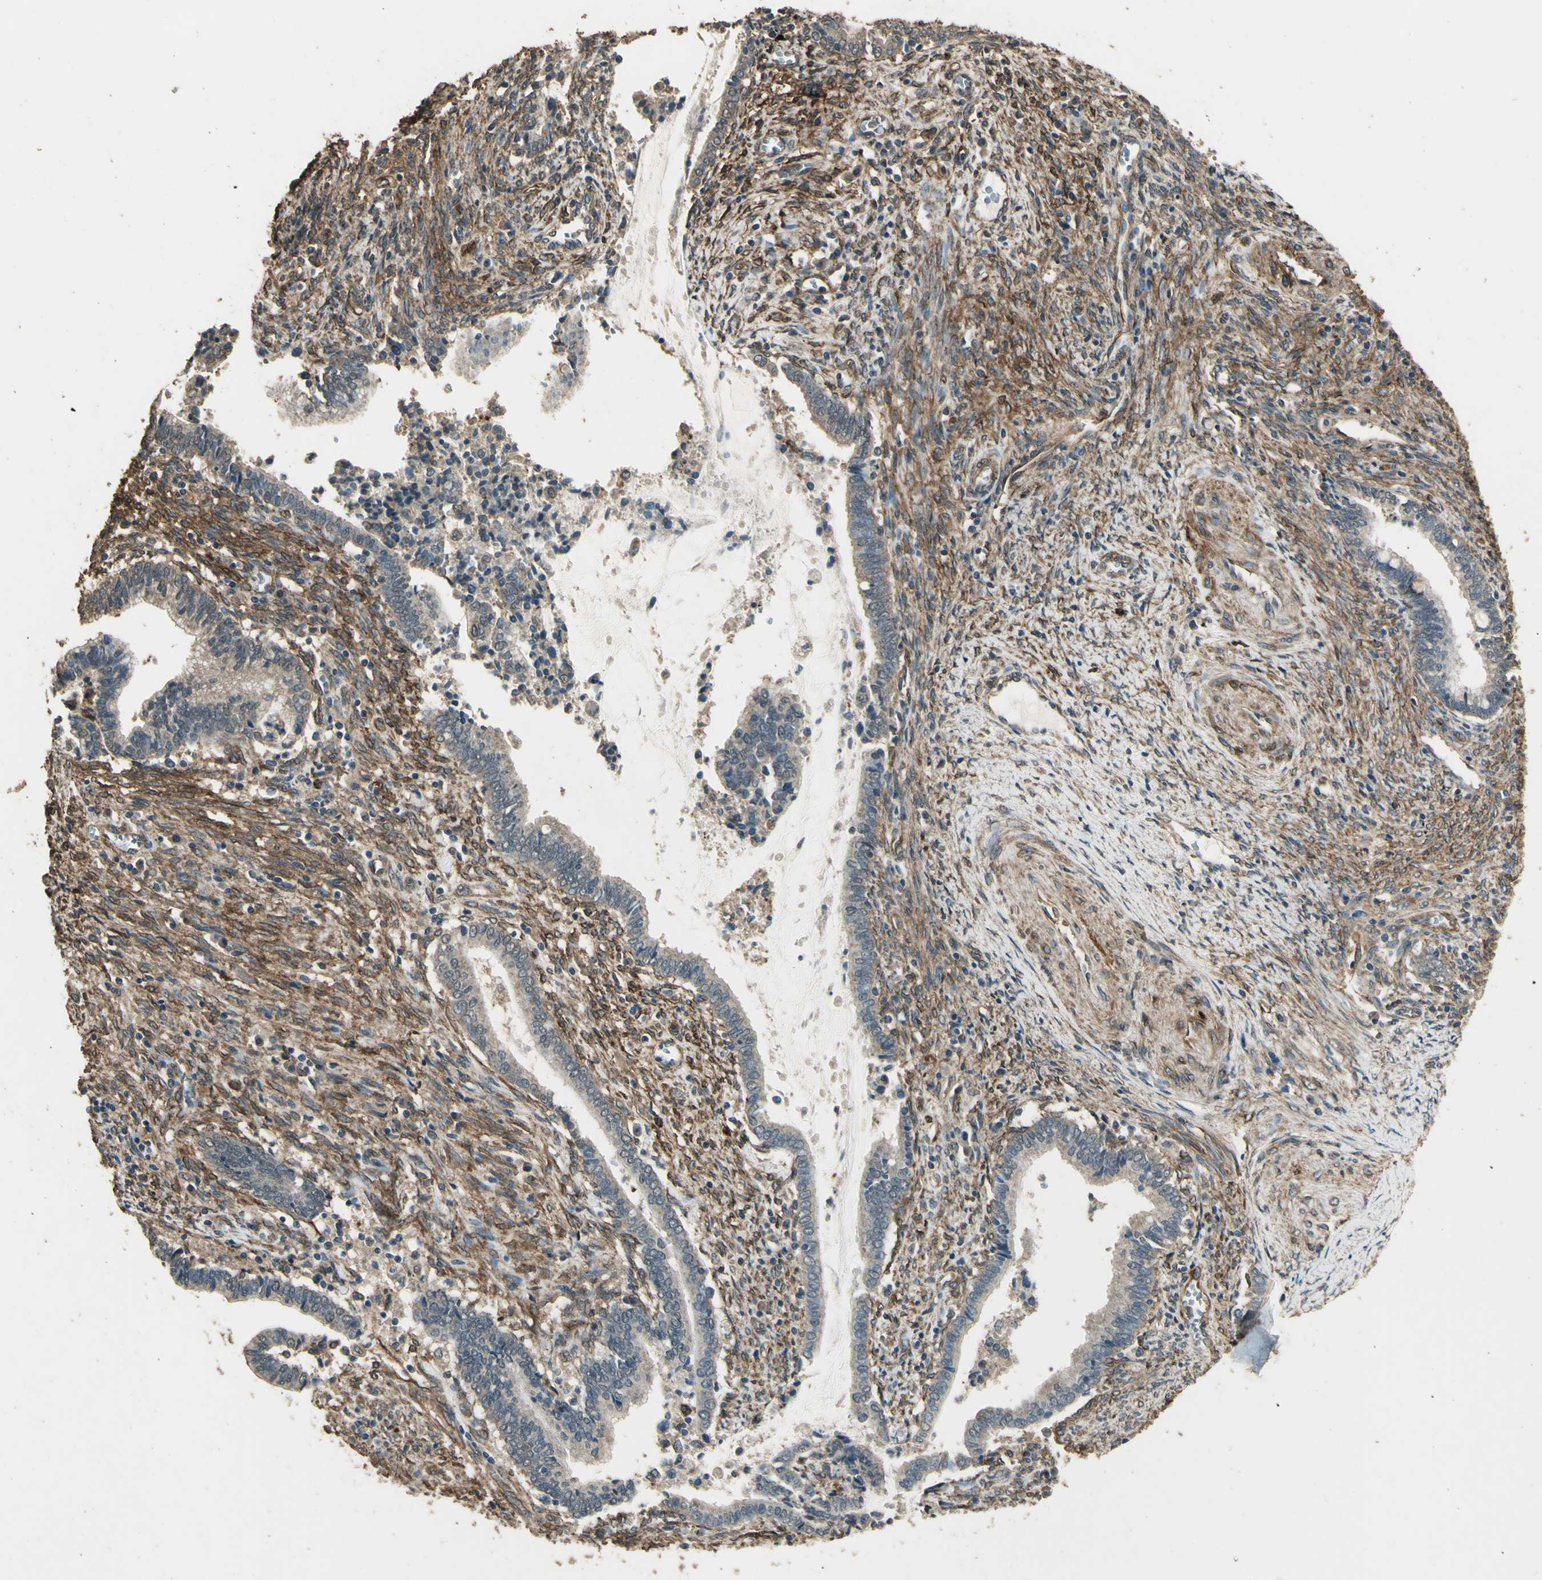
{"staining": {"intensity": "weak", "quantity": ">75%", "location": "cytoplasmic/membranous"}, "tissue": "cervical cancer", "cell_type": "Tumor cells", "image_type": "cancer", "snomed": [{"axis": "morphology", "description": "Adenocarcinoma, NOS"}, {"axis": "topography", "description": "Cervix"}], "caption": "The image shows staining of cervical cancer, revealing weak cytoplasmic/membranous protein staining (brown color) within tumor cells. The protein is shown in brown color, while the nuclei are stained blue.", "gene": "TSPO", "patient": {"sex": "female", "age": 44}}